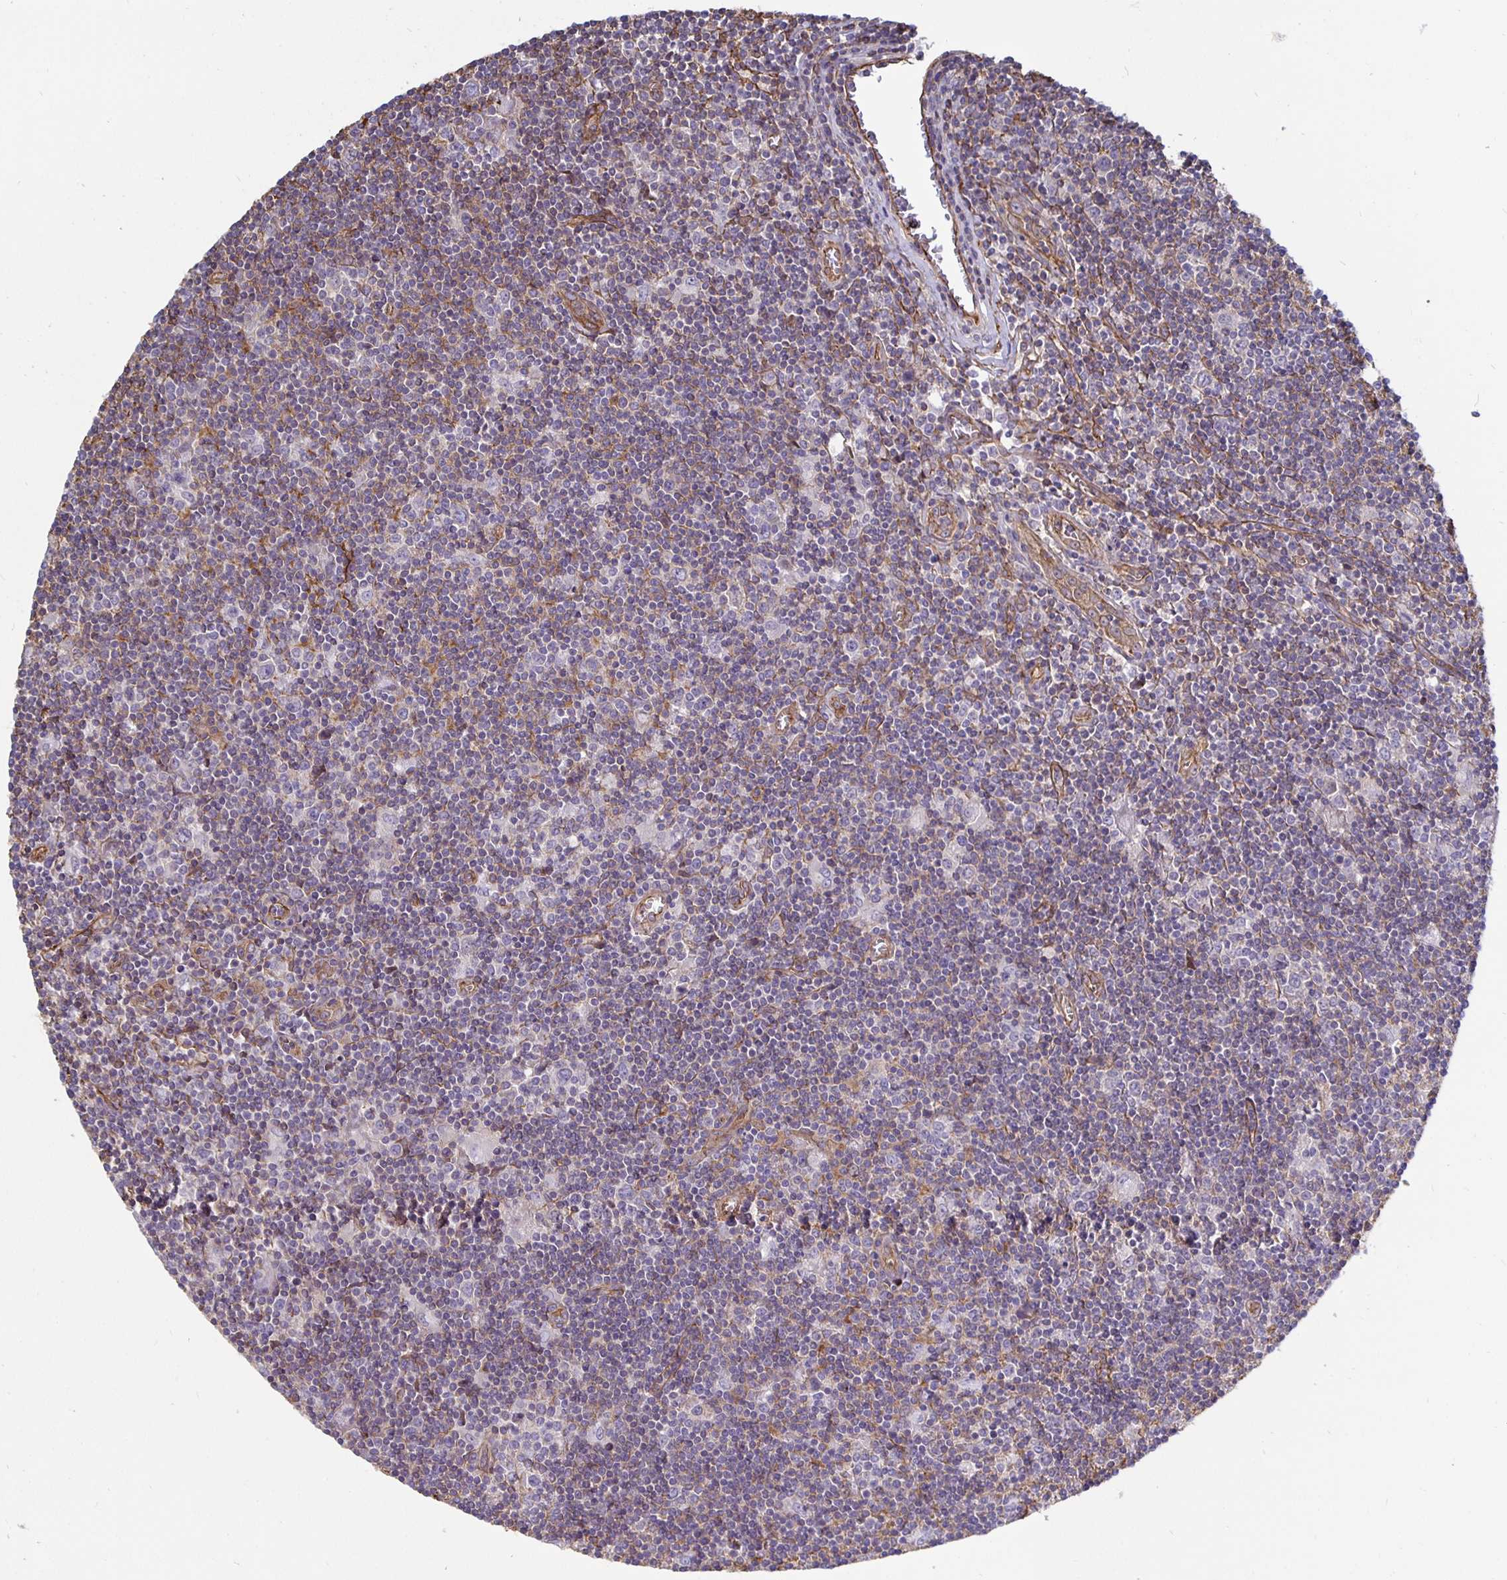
{"staining": {"intensity": "moderate", "quantity": "25%-75%", "location": "cytoplasmic/membranous"}, "tissue": "lymphoma", "cell_type": "Tumor cells", "image_type": "cancer", "snomed": [{"axis": "morphology", "description": "Hodgkin's disease, NOS"}, {"axis": "topography", "description": "Lymph node"}], "caption": "This image demonstrates Hodgkin's disease stained with immunohistochemistry to label a protein in brown. The cytoplasmic/membranous of tumor cells show moderate positivity for the protein. Nuclei are counter-stained blue.", "gene": "ARHGEF39", "patient": {"sex": "male", "age": 40}}